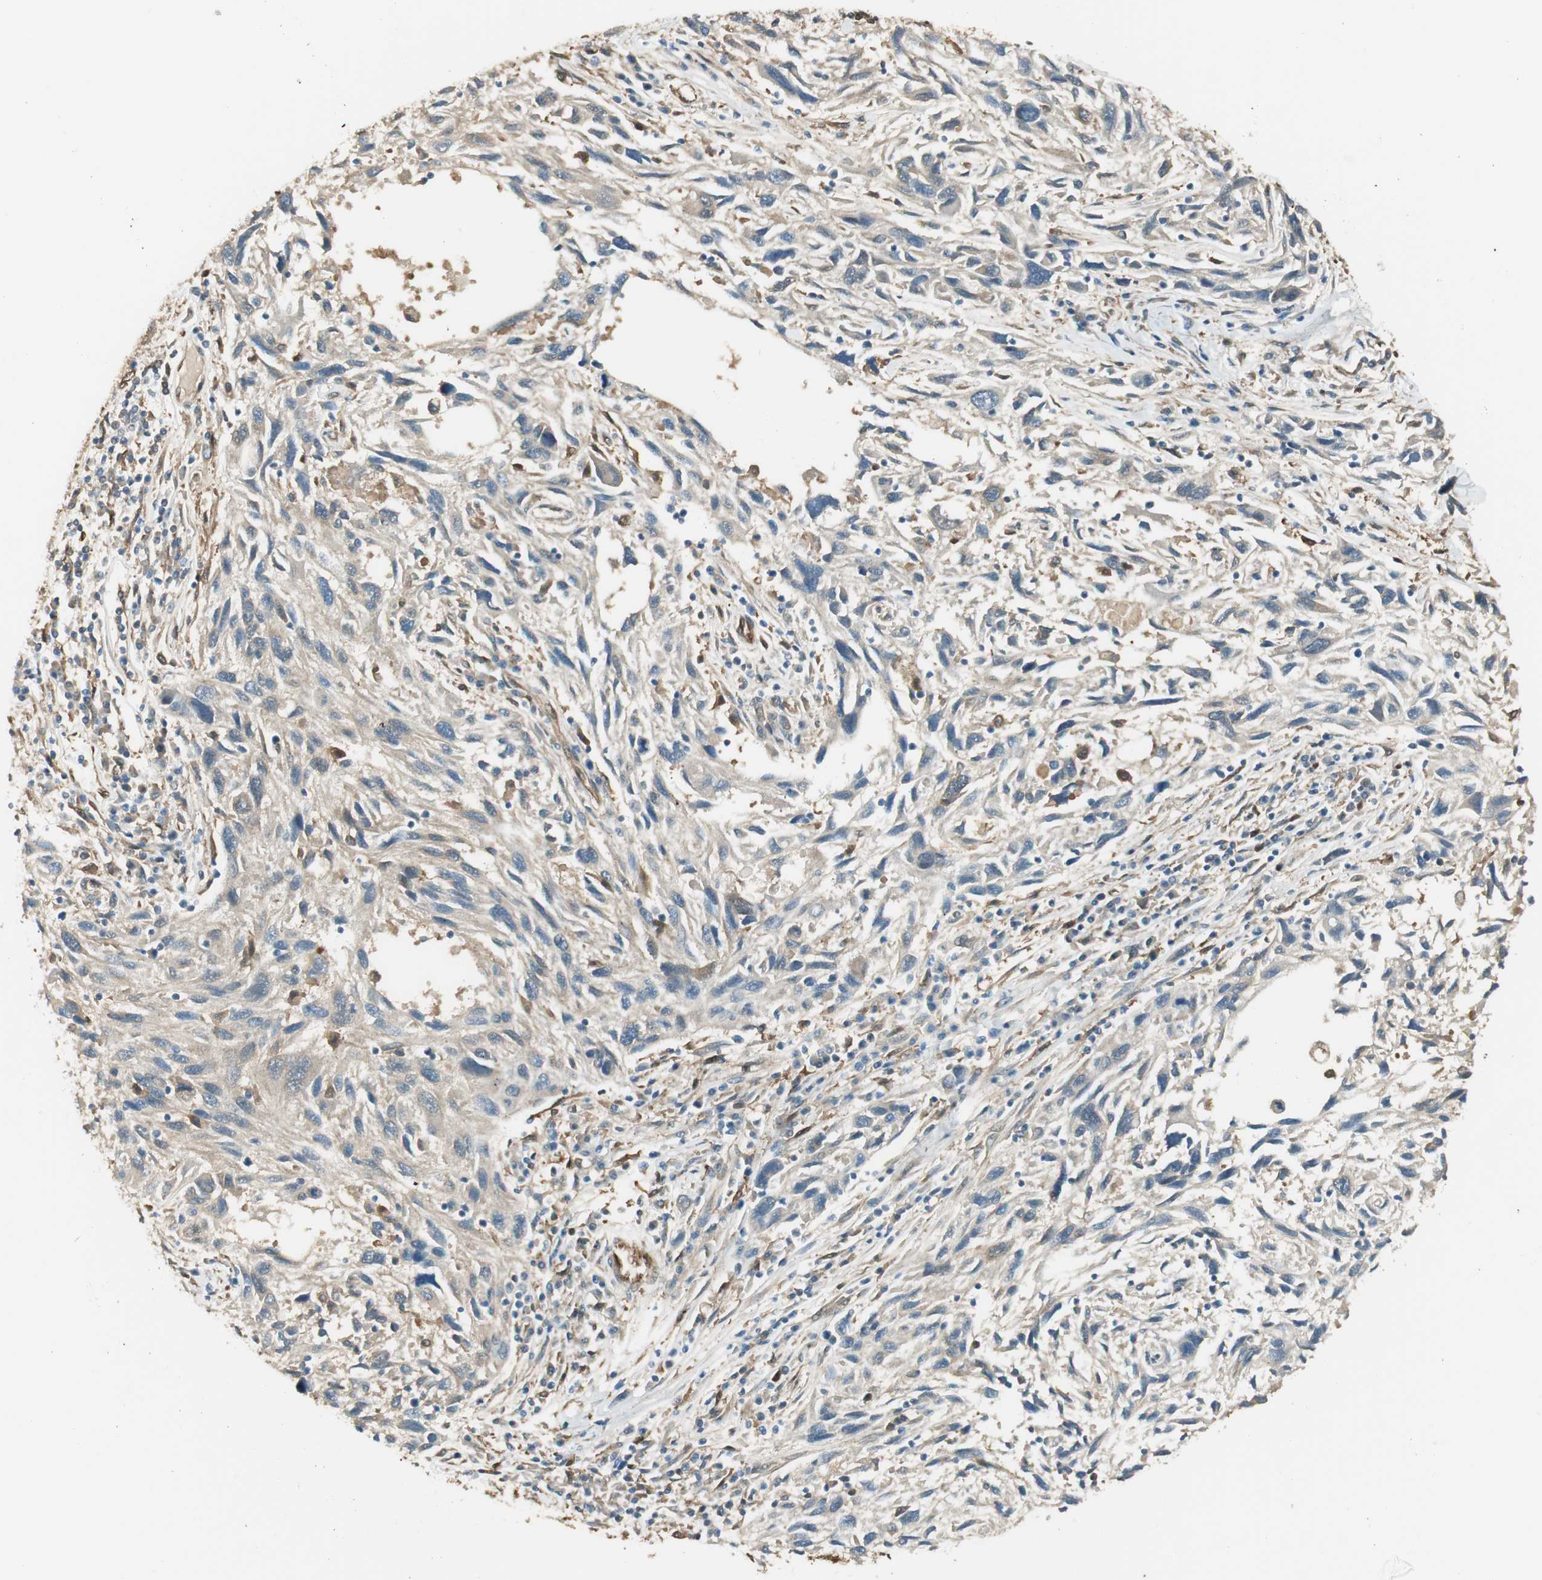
{"staining": {"intensity": "weak", "quantity": "25%-75%", "location": "cytoplasmic/membranous"}, "tissue": "melanoma", "cell_type": "Tumor cells", "image_type": "cancer", "snomed": [{"axis": "morphology", "description": "Malignant melanoma, NOS"}, {"axis": "topography", "description": "Skin"}], "caption": "Tumor cells reveal weak cytoplasmic/membranous positivity in approximately 25%-75% of cells in malignant melanoma.", "gene": "SERPINB6", "patient": {"sex": "male", "age": 53}}